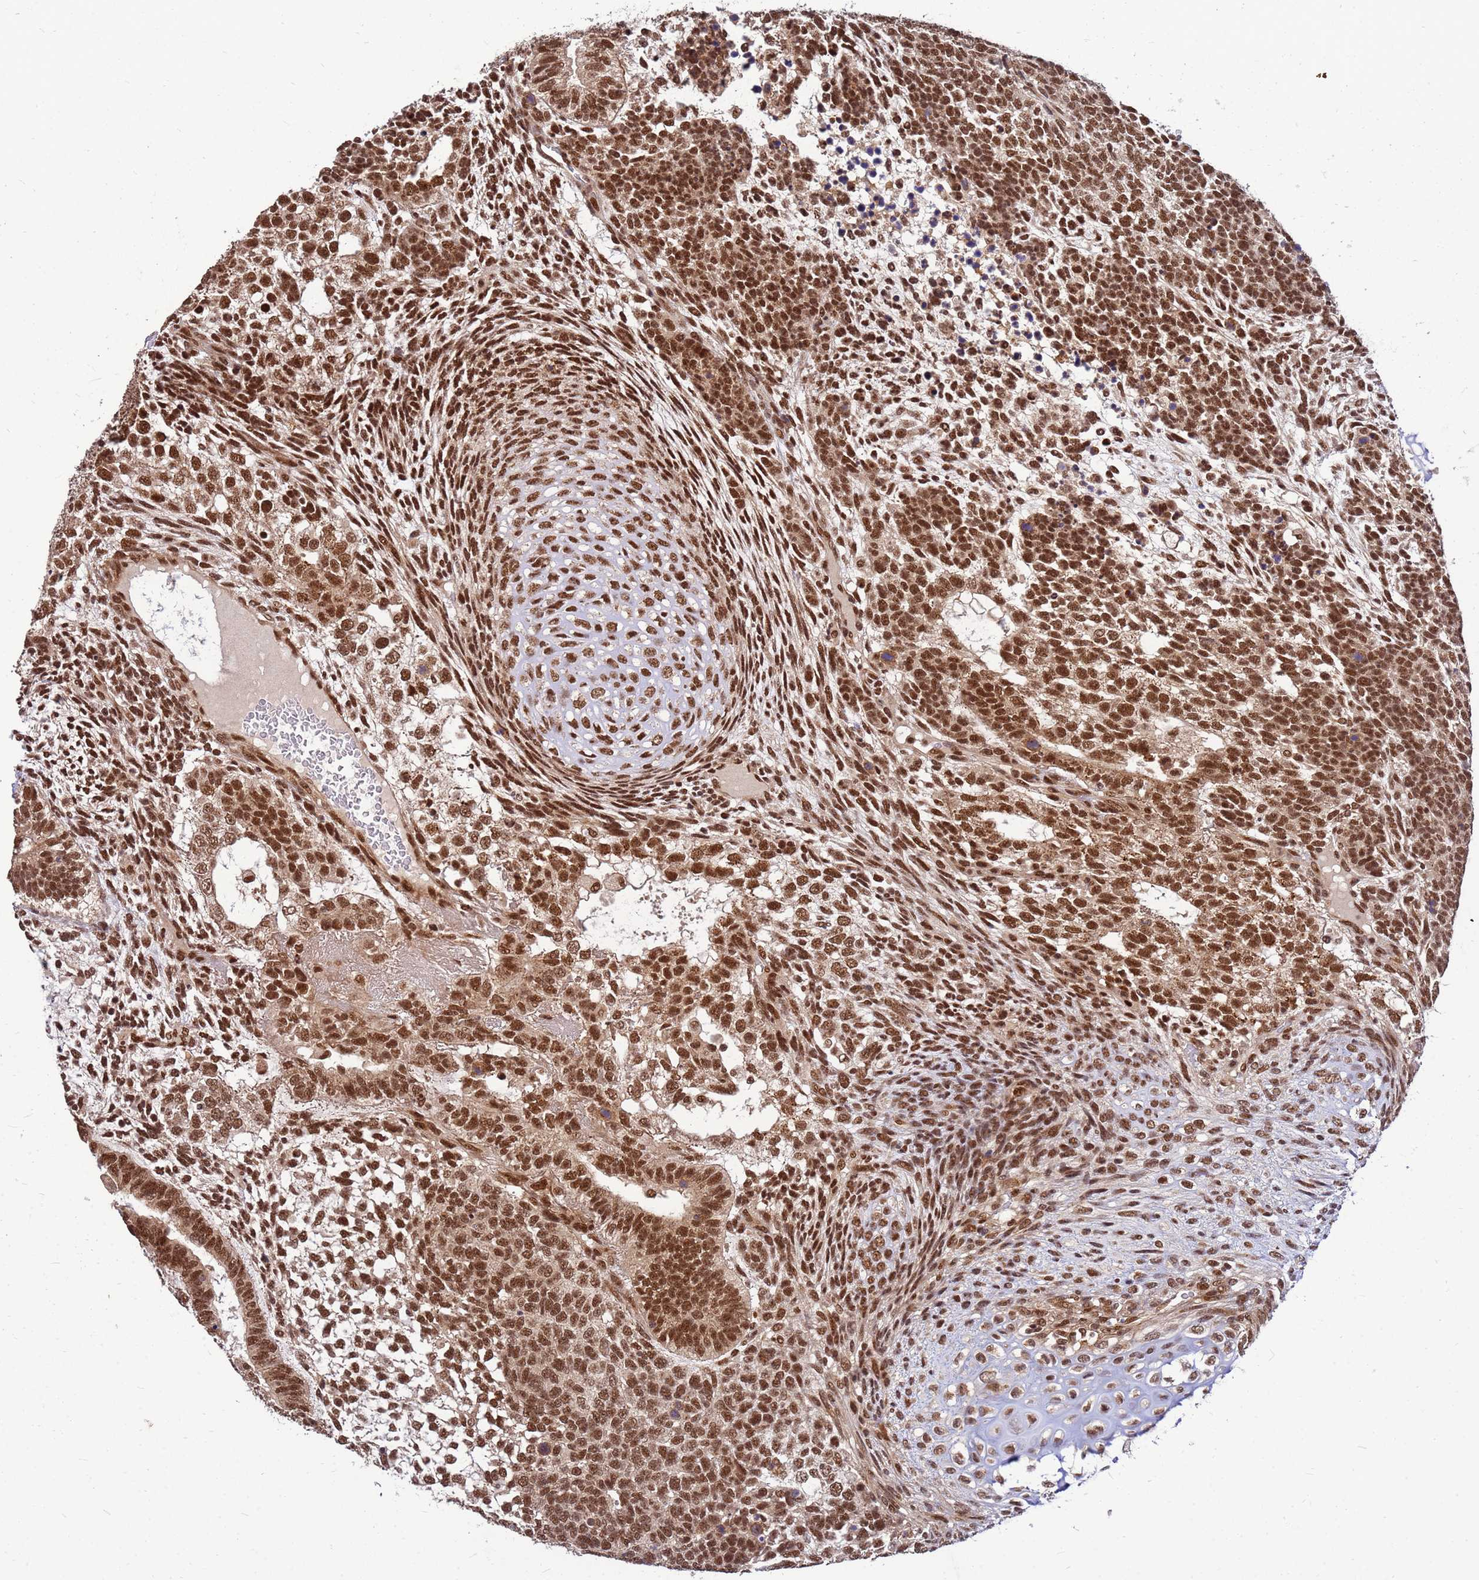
{"staining": {"intensity": "strong", "quantity": ">75%", "location": "cytoplasmic/membranous,nuclear"}, "tissue": "testis cancer", "cell_type": "Tumor cells", "image_type": "cancer", "snomed": [{"axis": "morphology", "description": "Carcinoma, Embryonal, NOS"}, {"axis": "topography", "description": "Testis"}], "caption": "Protein expression analysis of human testis cancer reveals strong cytoplasmic/membranous and nuclear positivity in about >75% of tumor cells.", "gene": "NCBP2", "patient": {"sex": "male", "age": 23}}